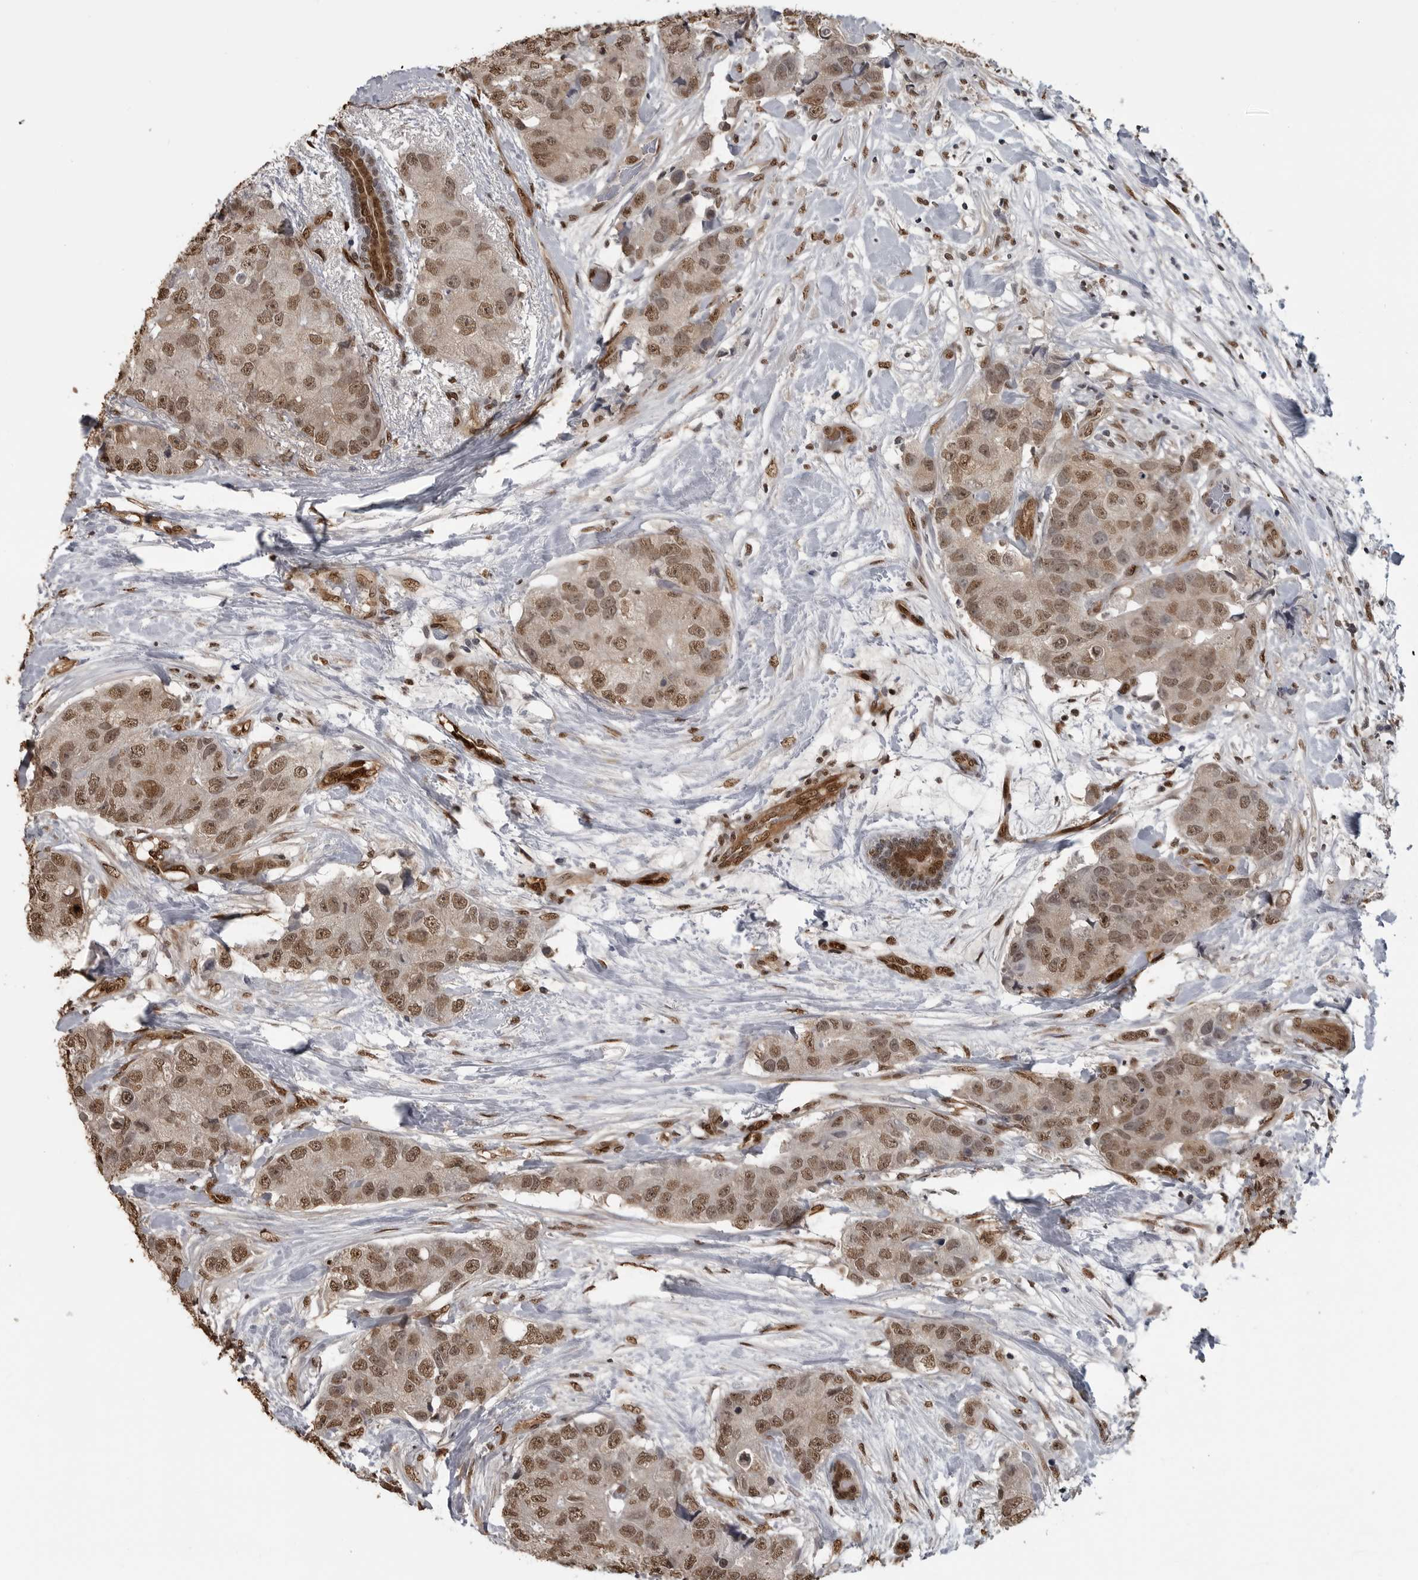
{"staining": {"intensity": "moderate", "quantity": ">75%", "location": "nuclear"}, "tissue": "breast cancer", "cell_type": "Tumor cells", "image_type": "cancer", "snomed": [{"axis": "morphology", "description": "Duct carcinoma"}, {"axis": "topography", "description": "Breast"}], "caption": "A micrograph of breast cancer (intraductal carcinoma) stained for a protein displays moderate nuclear brown staining in tumor cells.", "gene": "SMAD2", "patient": {"sex": "female", "age": 62}}